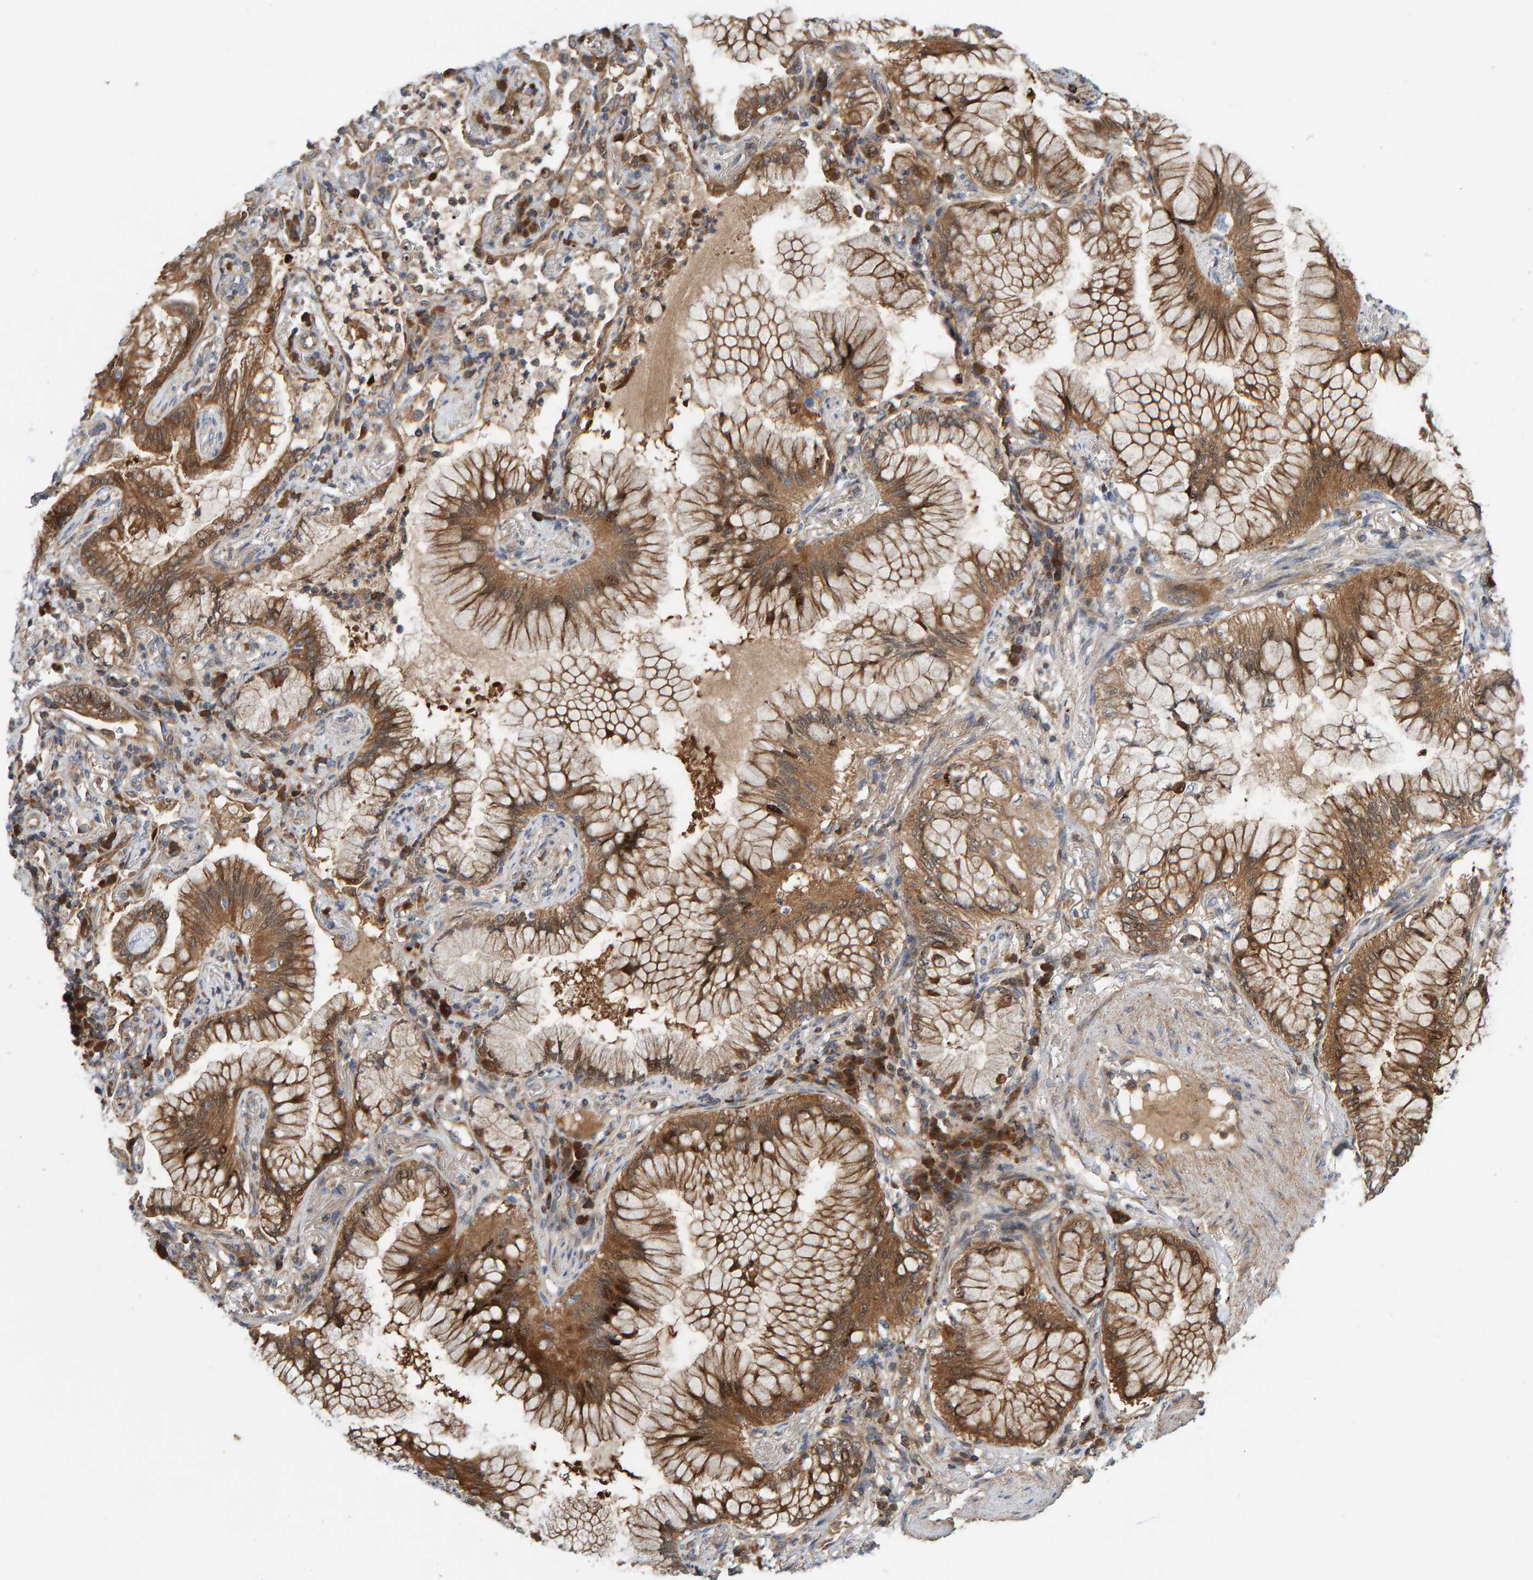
{"staining": {"intensity": "moderate", "quantity": ">75%", "location": "cytoplasmic/membranous"}, "tissue": "lung cancer", "cell_type": "Tumor cells", "image_type": "cancer", "snomed": [{"axis": "morphology", "description": "Adenocarcinoma, NOS"}, {"axis": "topography", "description": "Lung"}], "caption": "Protein analysis of lung adenocarcinoma tissue demonstrates moderate cytoplasmic/membranous staining in approximately >75% of tumor cells.", "gene": "KIAA0753", "patient": {"sex": "female", "age": 70}}